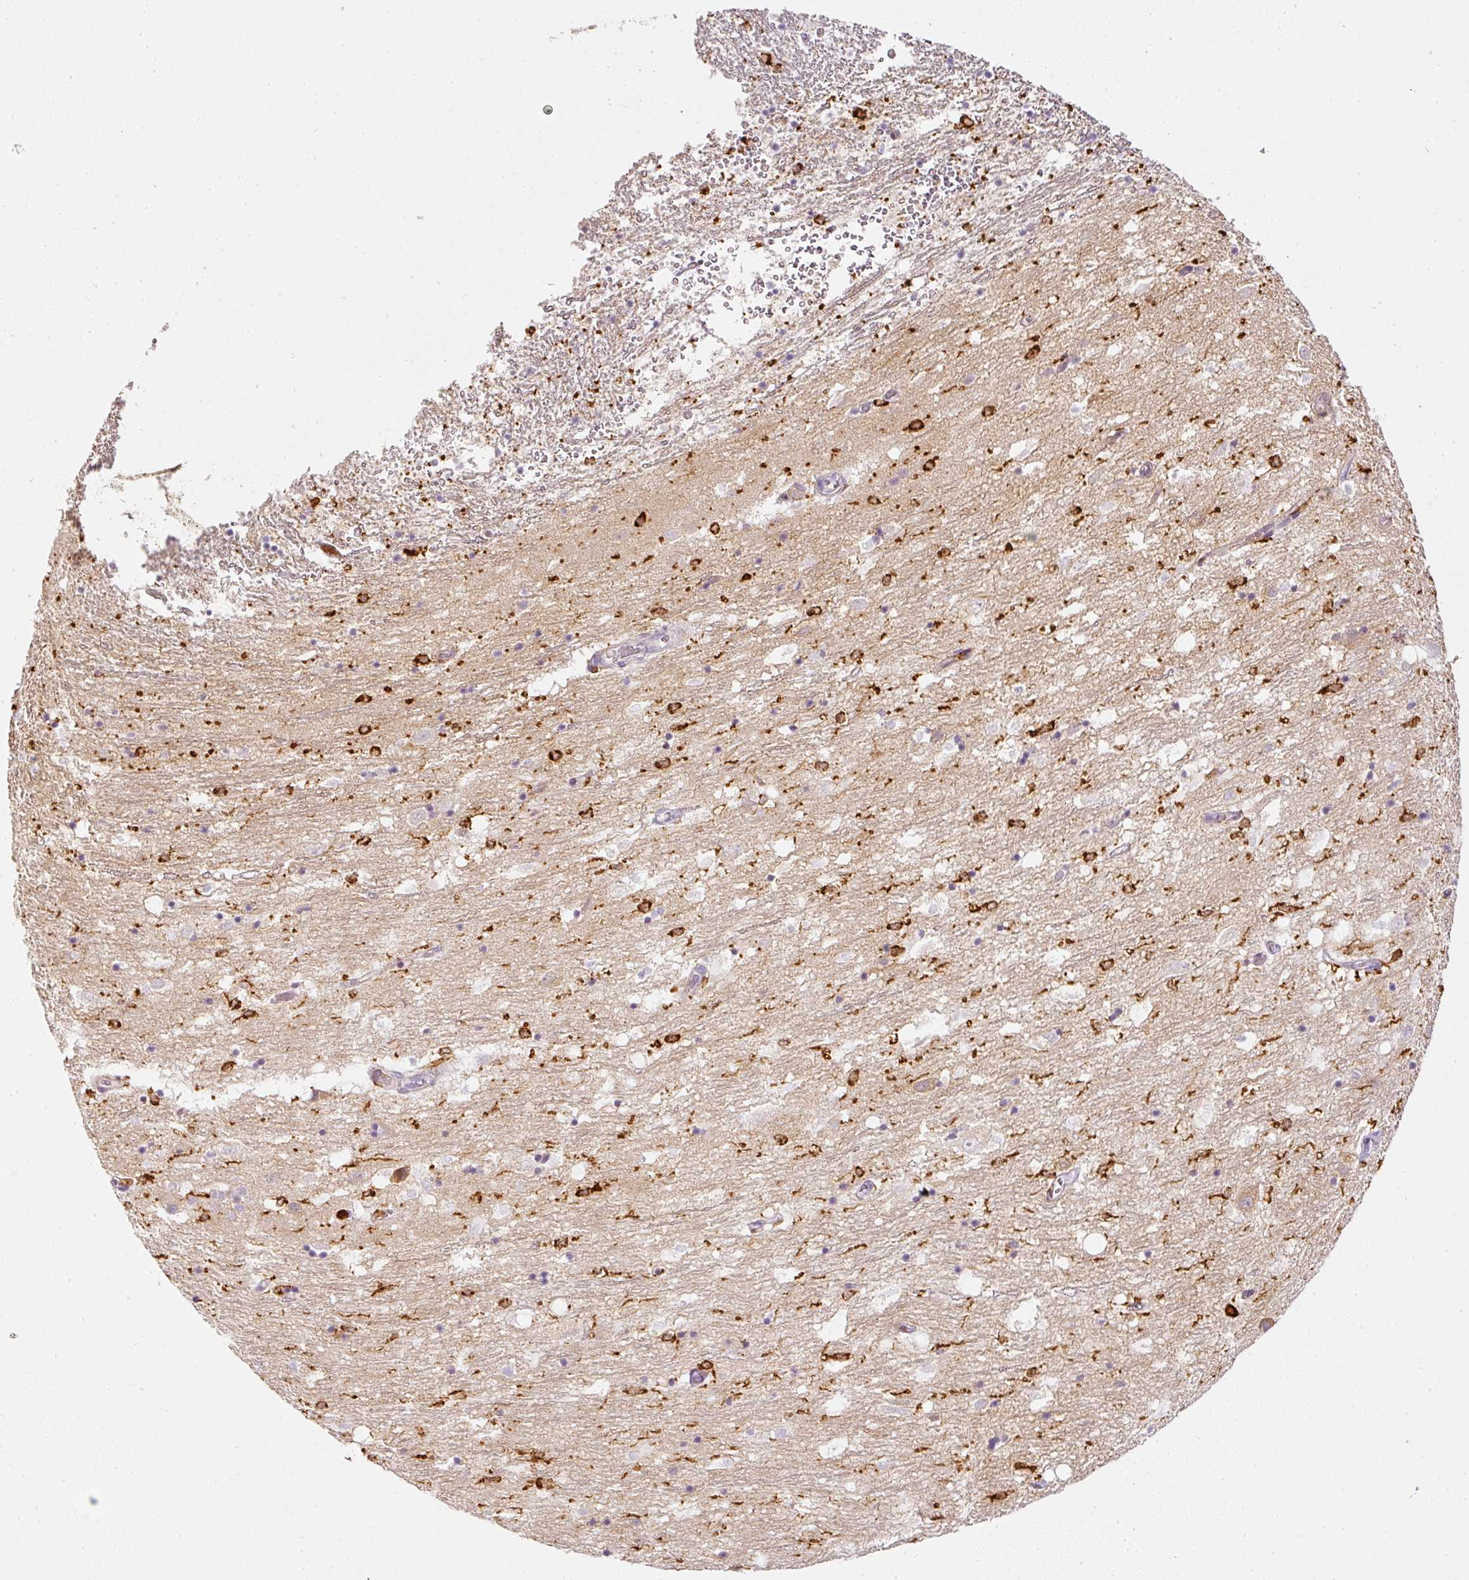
{"staining": {"intensity": "strong", "quantity": "<25%", "location": "cytoplasmic/membranous"}, "tissue": "caudate", "cell_type": "Glial cells", "image_type": "normal", "snomed": [{"axis": "morphology", "description": "Normal tissue, NOS"}, {"axis": "topography", "description": "Lateral ventricle wall"}], "caption": "Glial cells show strong cytoplasmic/membranous positivity in about <25% of cells in unremarkable caudate. (IHC, brightfield microscopy, high magnification).", "gene": "EVL", "patient": {"sex": "male", "age": 58}}